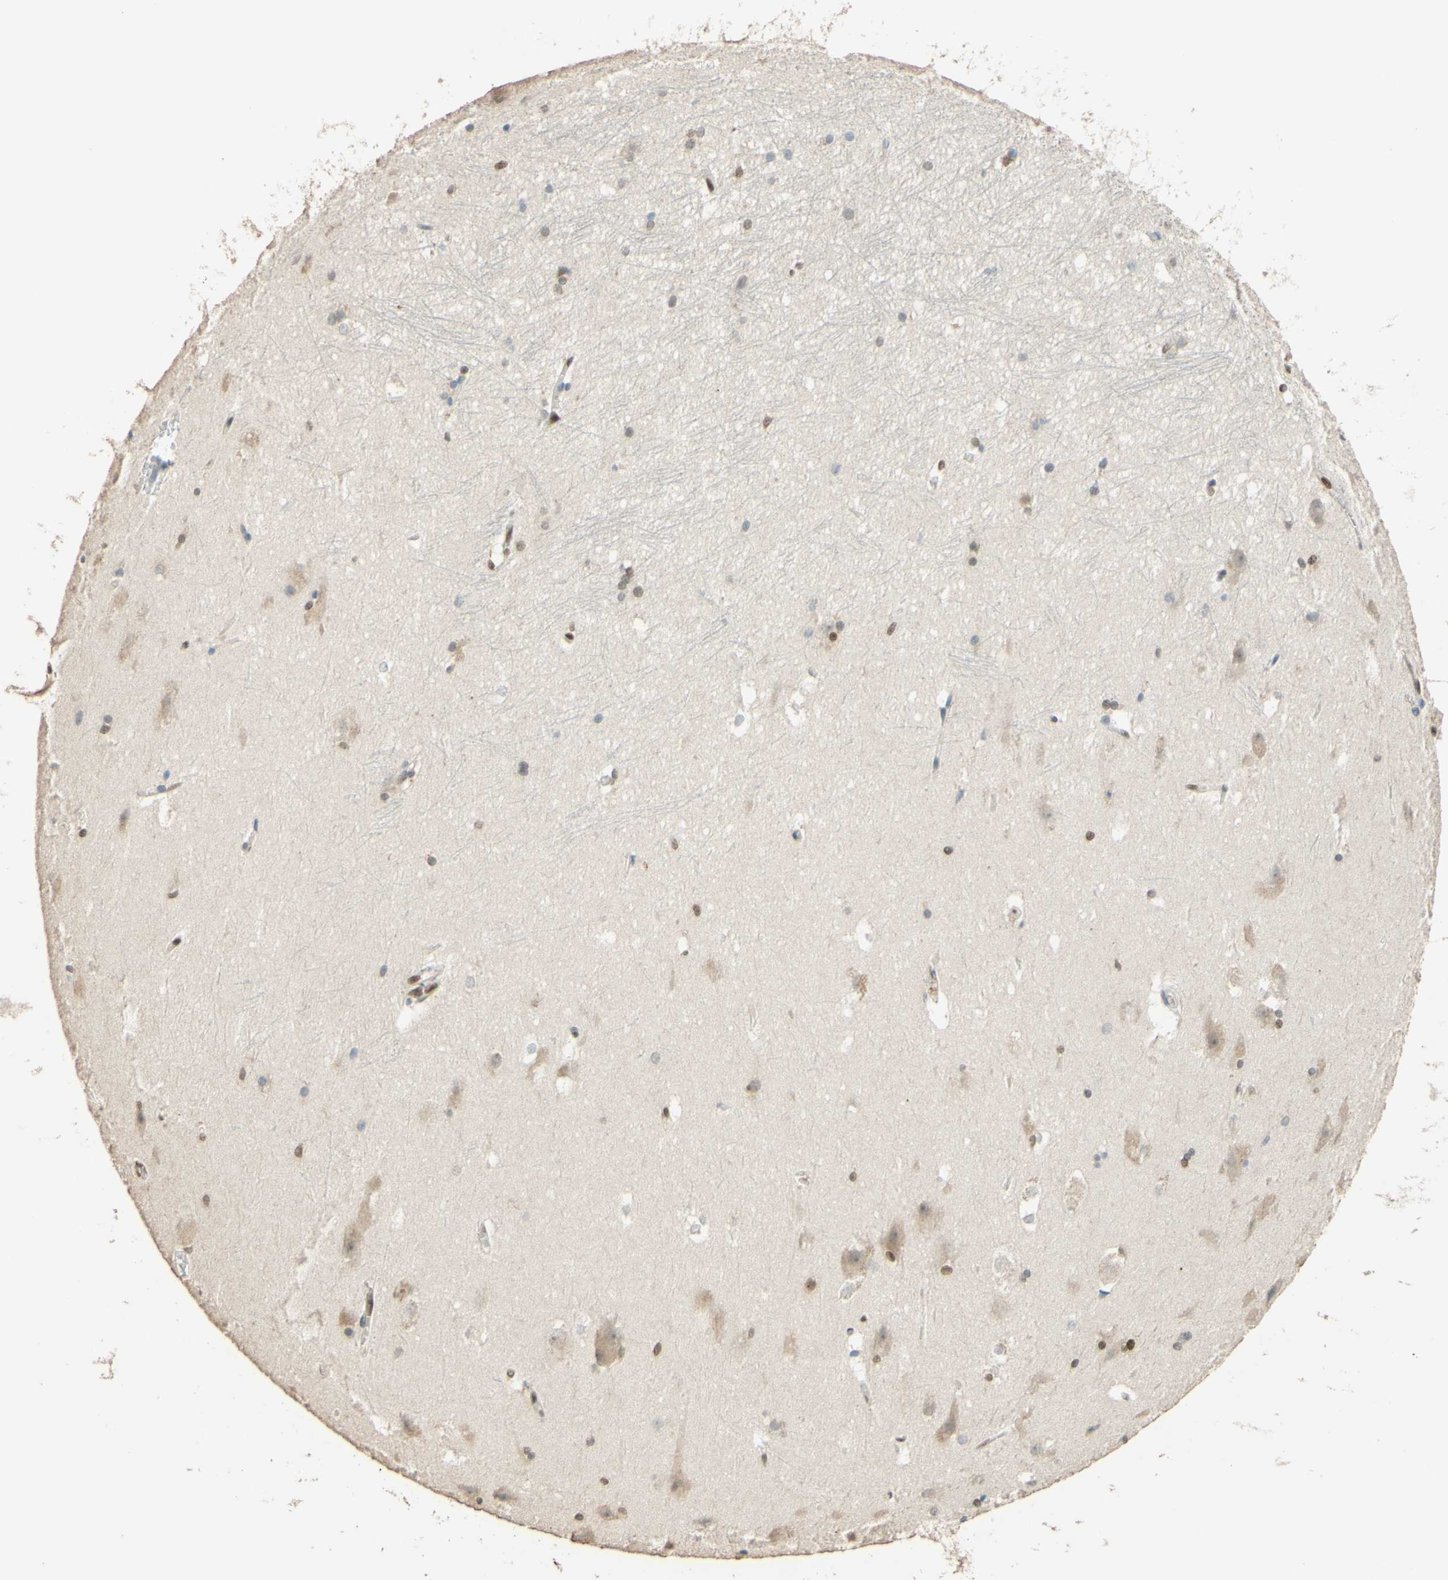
{"staining": {"intensity": "weak", "quantity": "<25%", "location": "nuclear"}, "tissue": "hippocampus", "cell_type": "Glial cells", "image_type": "normal", "snomed": [{"axis": "morphology", "description": "Normal tissue, NOS"}, {"axis": "topography", "description": "Hippocampus"}], "caption": "There is no significant positivity in glial cells of hippocampus. (DAB (3,3'-diaminobenzidine) immunohistochemistry (IHC), high magnification).", "gene": "POLB", "patient": {"sex": "female", "age": 19}}